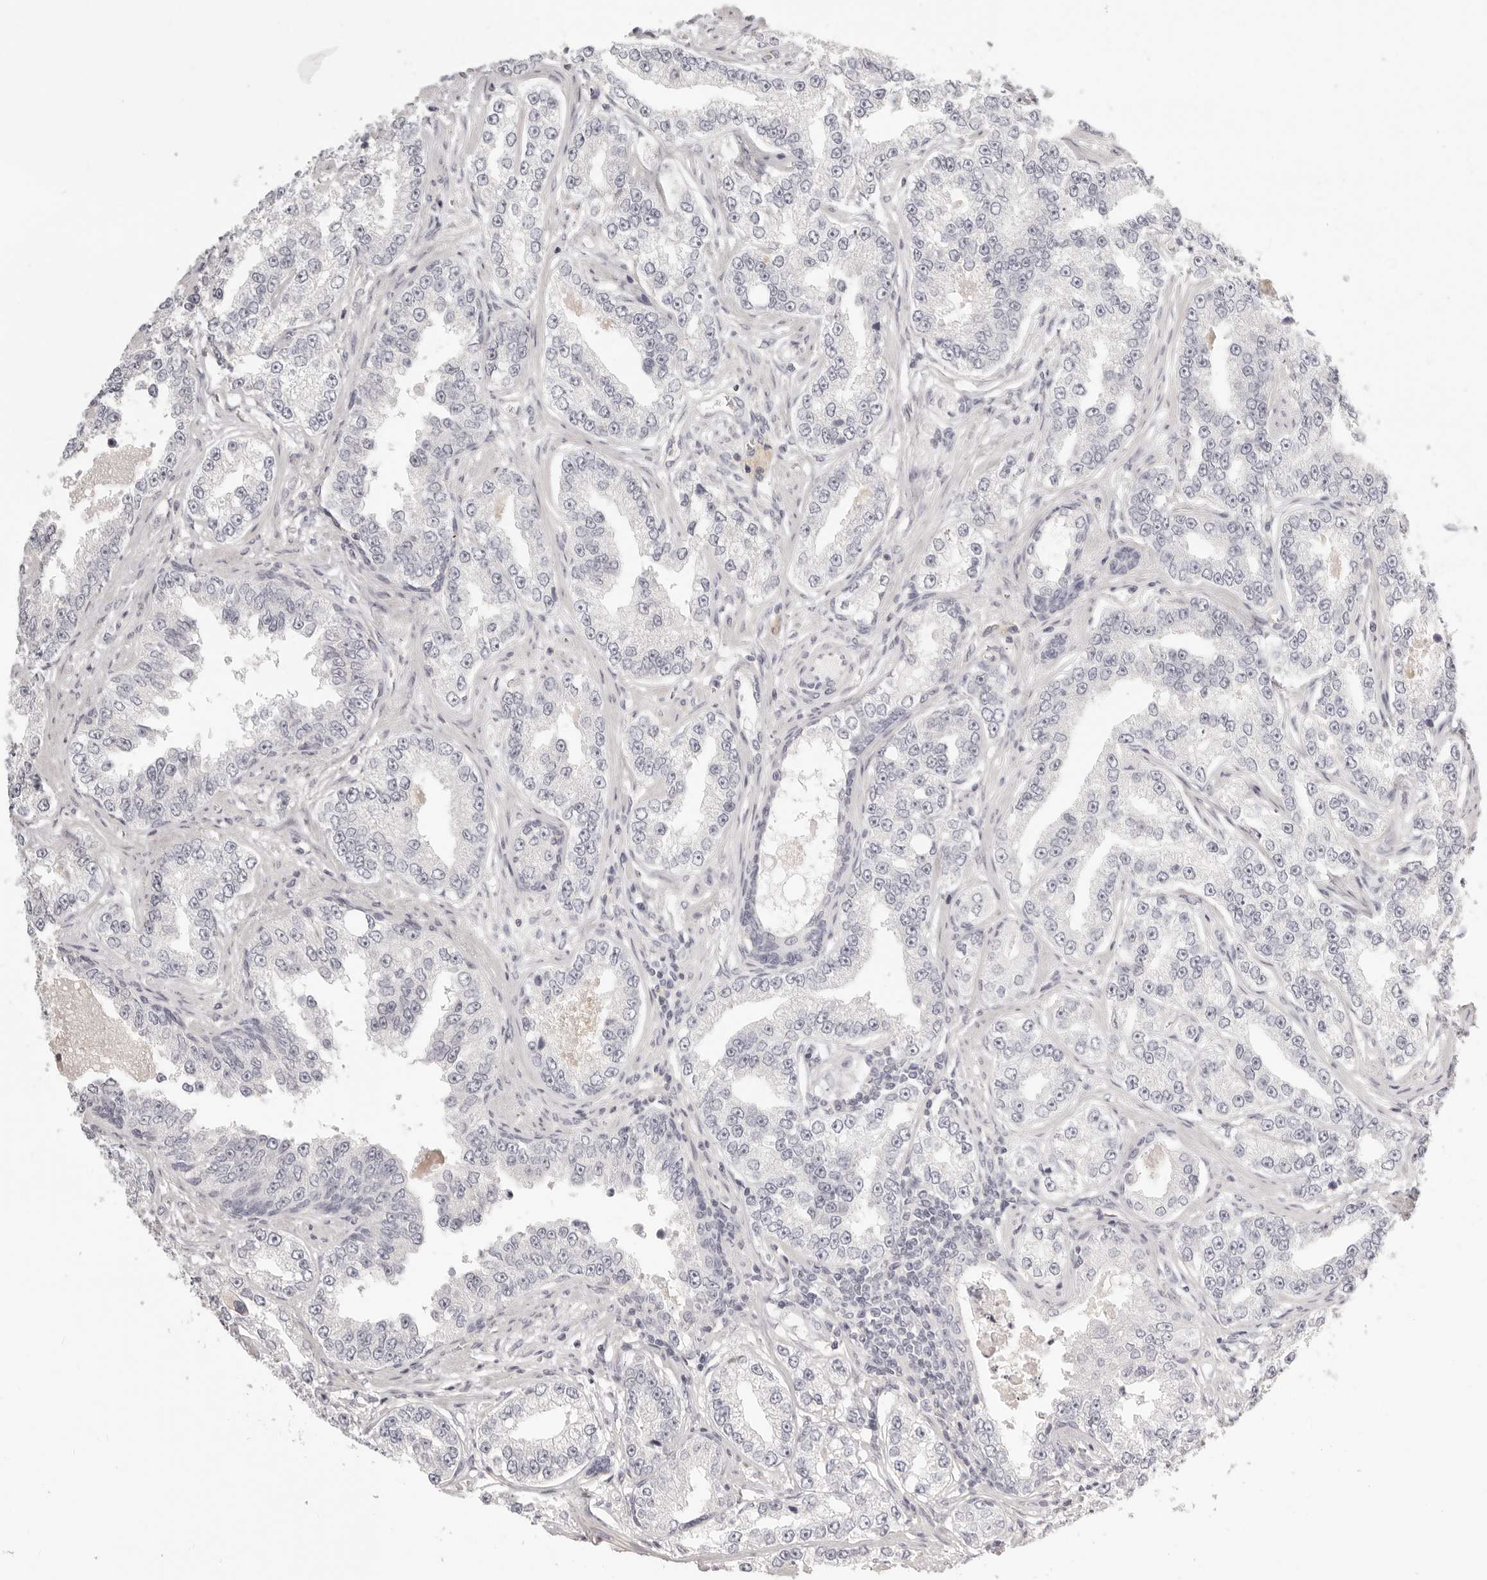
{"staining": {"intensity": "negative", "quantity": "none", "location": "none"}, "tissue": "prostate cancer", "cell_type": "Tumor cells", "image_type": "cancer", "snomed": [{"axis": "morphology", "description": "Normal tissue, NOS"}, {"axis": "morphology", "description": "Adenocarcinoma, High grade"}, {"axis": "topography", "description": "Prostate"}], "caption": "Photomicrograph shows no significant protein positivity in tumor cells of prostate cancer (high-grade adenocarcinoma). (Stains: DAB immunohistochemistry (IHC) with hematoxylin counter stain, Microscopy: brightfield microscopy at high magnification).", "gene": "FABP1", "patient": {"sex": "male", "age": 83}}